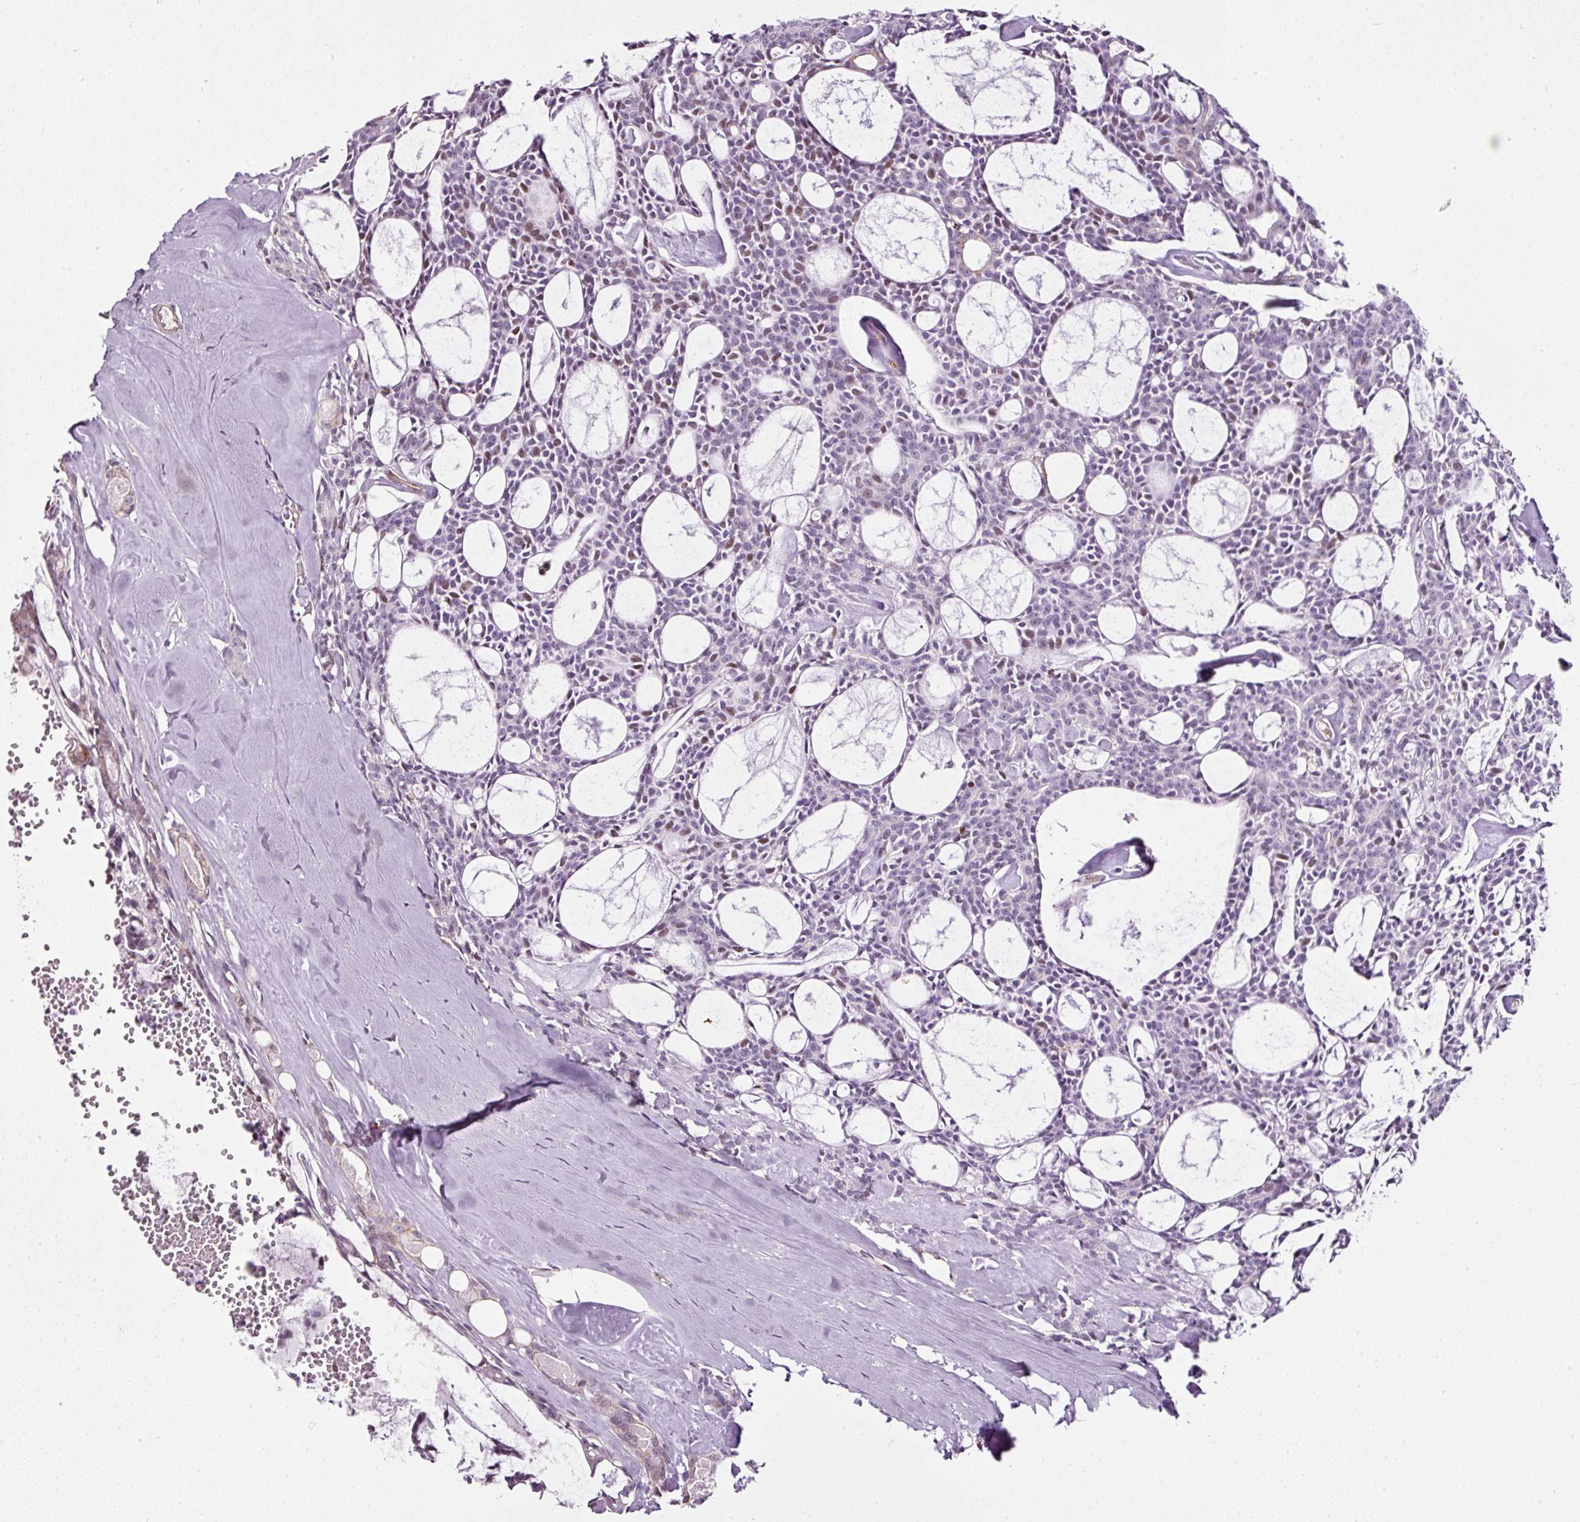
{"staining": {"intensity": "negative", "quantity": "none", "location": "none"}, "tissue": "head and neck cancer", "cell_type": "Tumor cells", "image_type": "cancer", "snomed": [{"axis": "morphology", "description": "Adenocarcinoma, NOS"}, {"axis": "topography", "description": "Salivary gland"}, {"axis": "topography", "description": "Head-Neck"}], "caption": "There is no significant staining in tumor cells of adenocarcinoma (head and neck). (DAB (3,3'-diaminobenzidine) immunohistochemistry (IHC) visualized using brightfield microscopy, high magnification).", "gene": "SCNM1", "patient": {"sex": "male", "age": 55}}